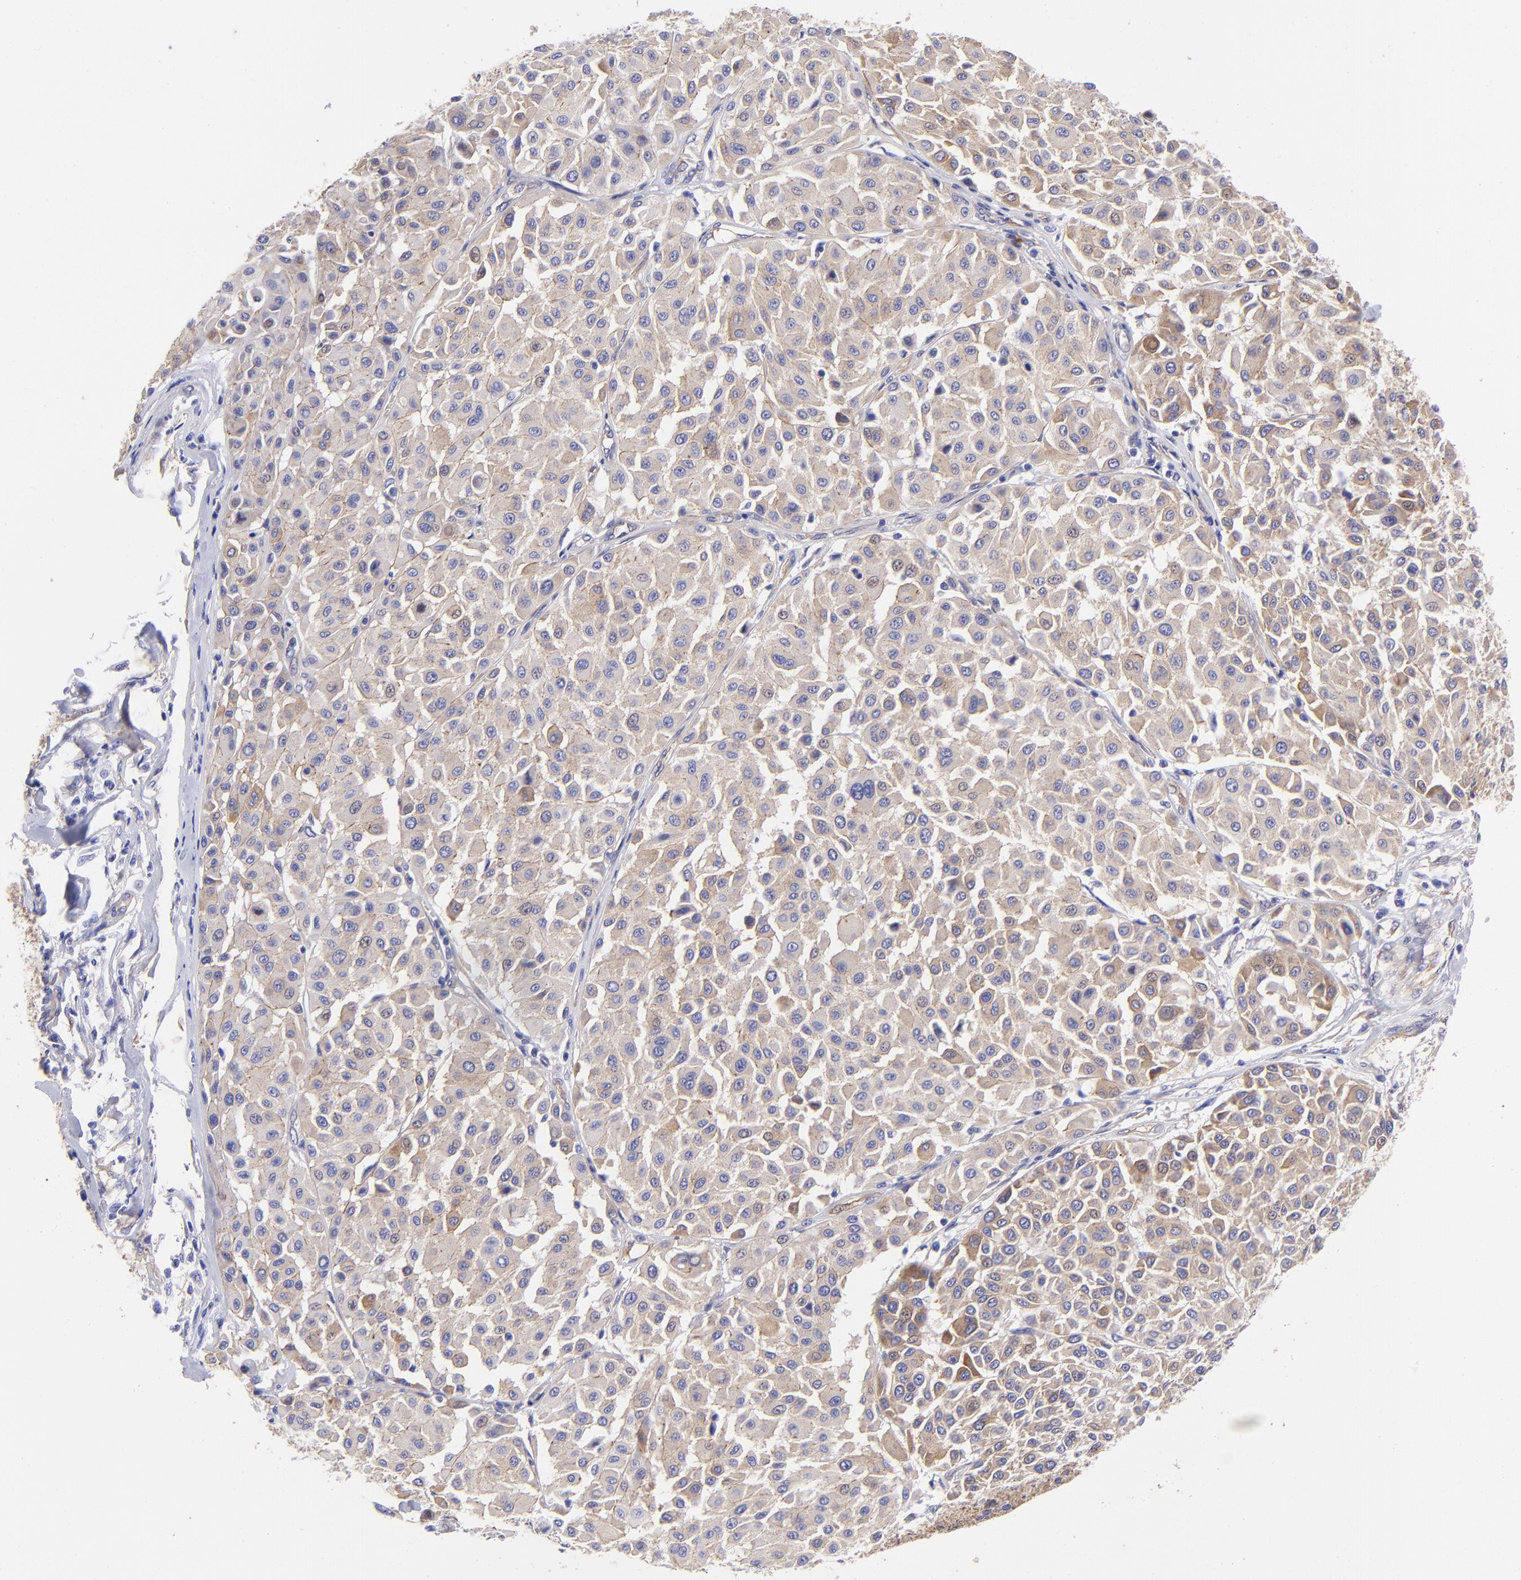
{"staining": {"intensity": "moderate", "quantity": ">75%", "location": "cytoplasmic/membranous"}, "tissue": "melanoma", "cell_type": "Tumor cells", "image_type": "cancer", "snomed": [{"axis": "morphology", "description": "Malignant melanoma, Metastatic site"}, {"axis": "topography", "description": "Soft tissue"}], "caption": "Brown immunohistochemical staining in malignant melanoma (metastatic site) displays moderate cytoplasmic/membranous expression in about >75% of tumor cells.", "gene": "PPFIBP1", "patient": {"sex": "male", "age": 41}}